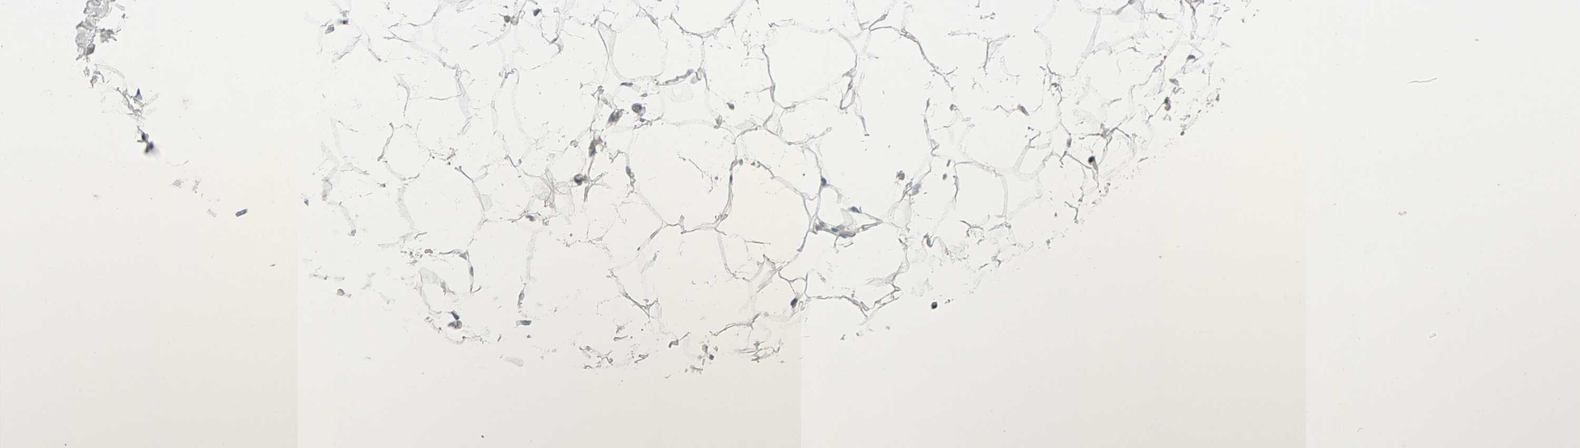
{"staining": {"intensity": "negative", "quantity": "none", "location": "none"}, "tissue": "adipose tissue", "cell_type": "Adipocytes", "image_type": "normal", "snomed": [{"axis": "morphology", "description": "Normal tissue, NOS"}, {"axis": "morphology", "description": "Fibrosis, NOS"}, {"axis": "topography", "description": "Breast"}, {"axis": "topography", "description": "Adipose tissue"}], "caption": "The micrograph shows no significant staining in adipocytes of adipose tissue.", "gene": "FYN", "patient": {"sex": "female", "age": 39}}